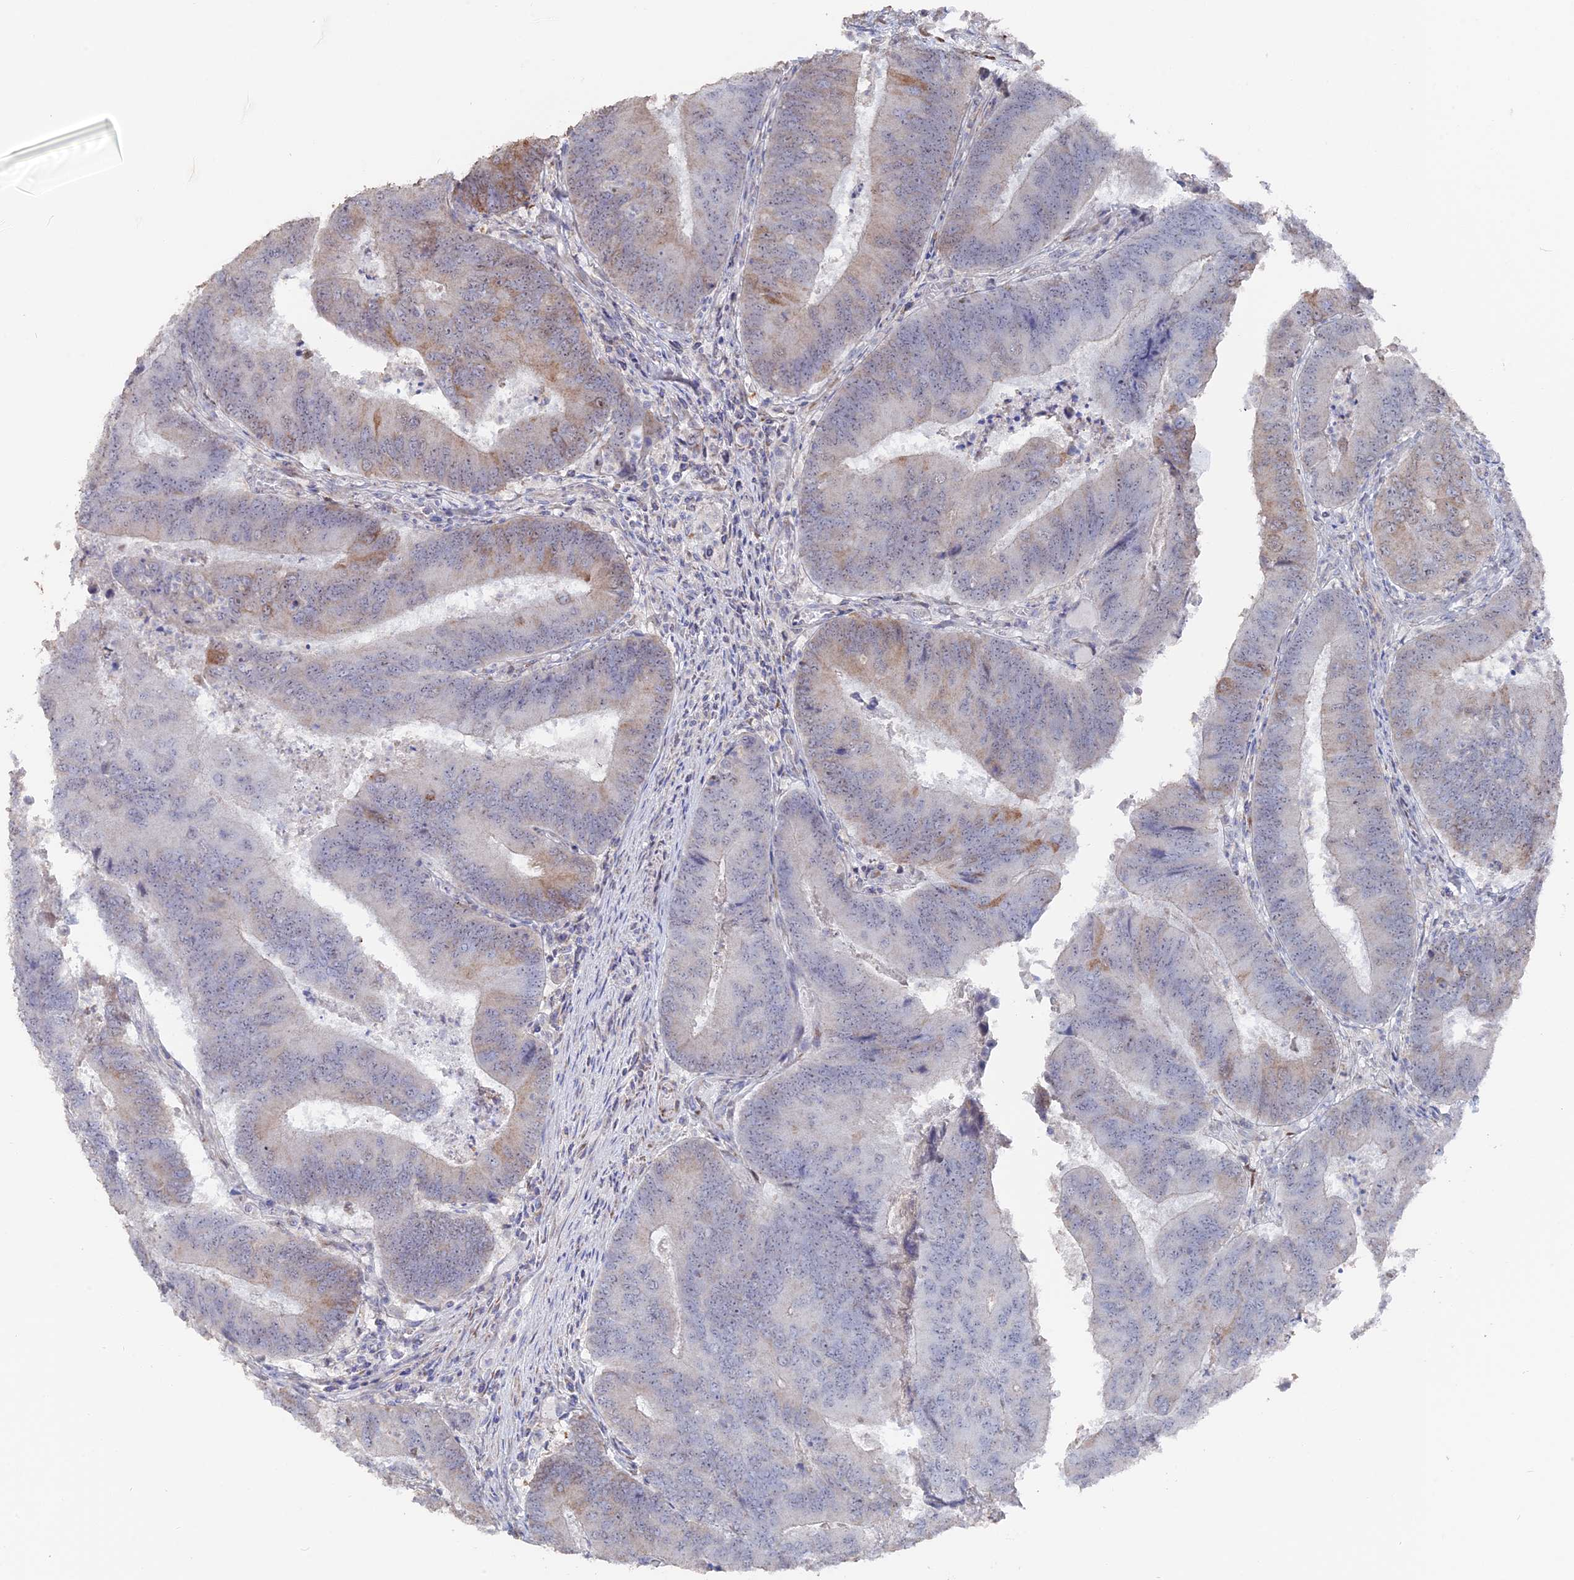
{"staining": {"intensity": "moderate", "quantity": "<25%", "location": "cytoplasmic/membranous"}, "tissue": "colorectal cancer", "cell_type": "Tumor cells", "image_type": "cancer", "snomed": [{"axis": "morphology", "description": "Adenocarcinoma, NOS"}, {"axis": "topography", "description": "Colon"}], "caption": "Colorectal cancer (adenocarcinoma) was stained to show a protein in brown. There is low levels of moderate cytoplasmic/membranous expression in approximately <25% of tumor cells.", "gene": "SEMG2", "patient": {"sex": "female", "age": 67}}